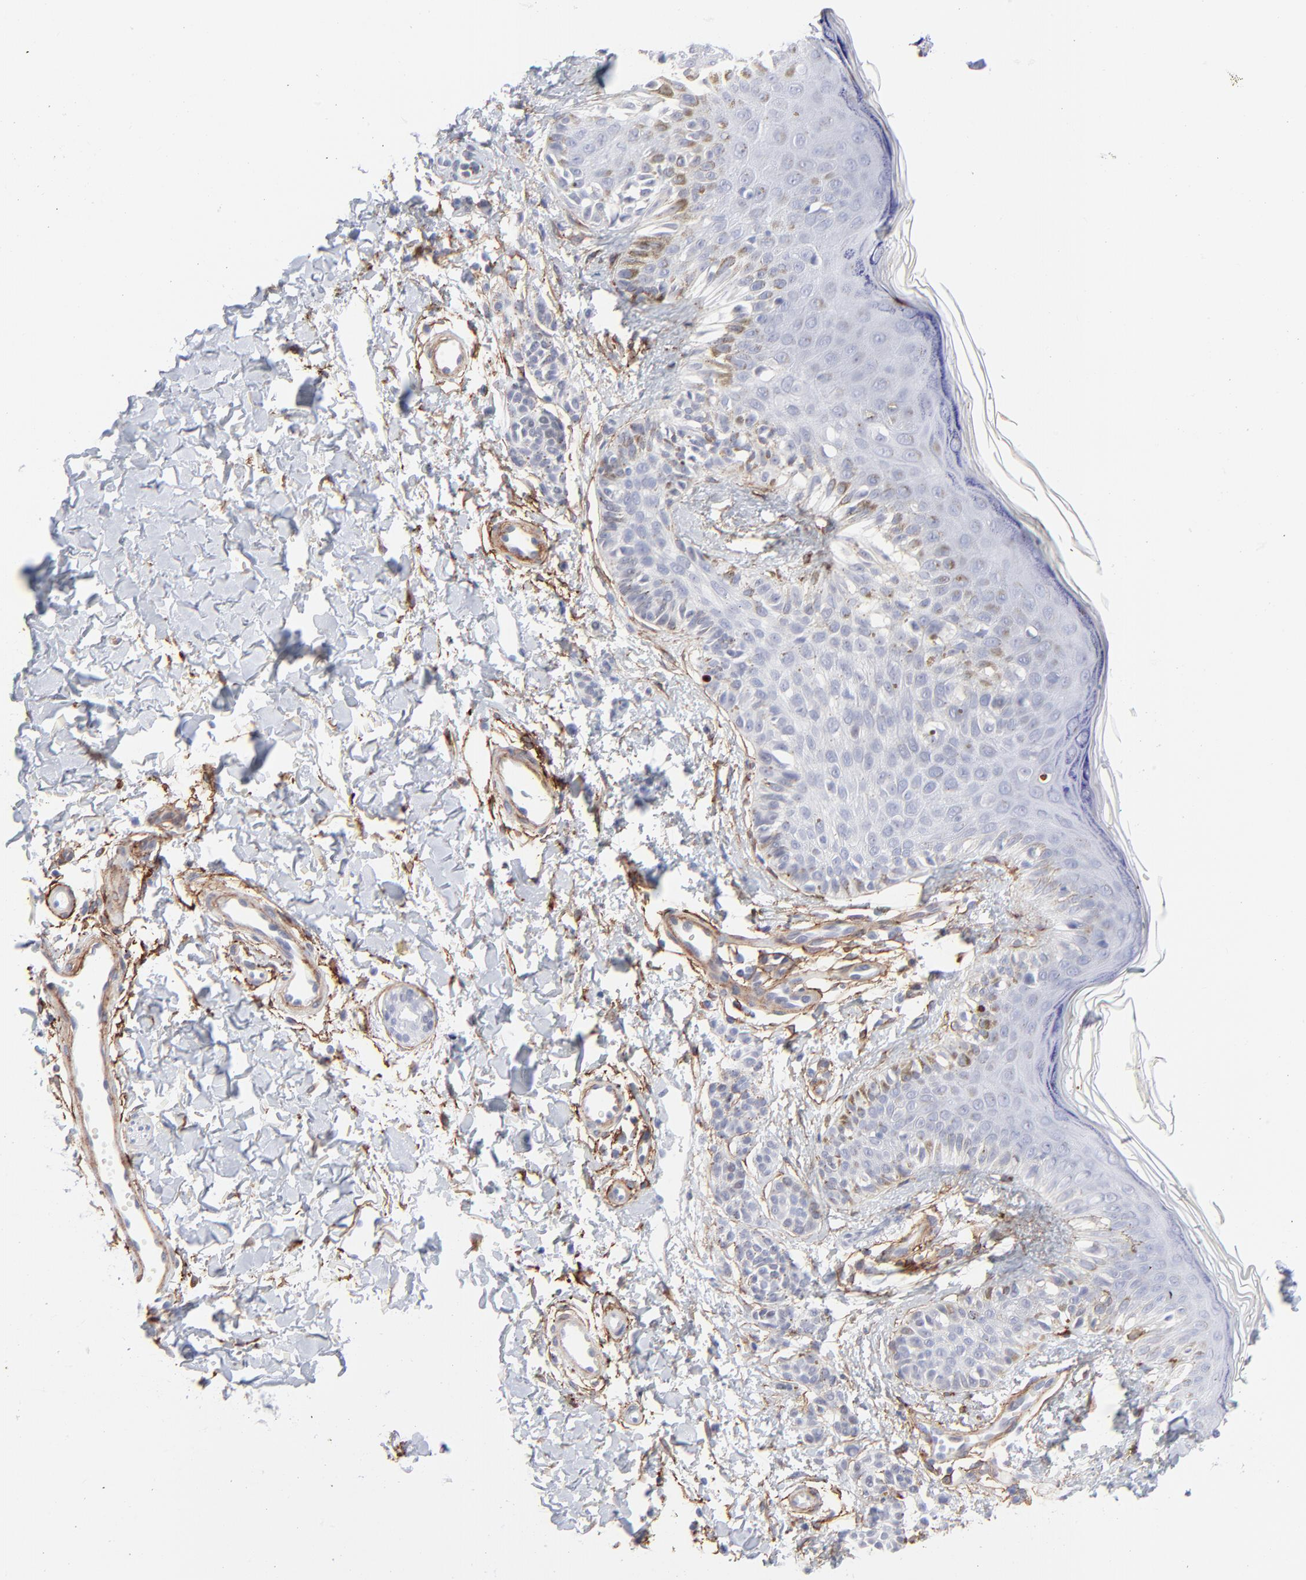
{"staining": {"intensity": "negative", "quantity": "none", "location": "none"}, "tissue": "melanoma", "cell_type": "Tumor cells", "image_type": "cancer", "snomed": [{"axis": "morphology", "description": "Normal tissue, NOS"}, {"axis": "morphology", "description": "Malignant melanoma, NOS"}, {"axis": "topography", "description": "Skin"}], "caption": "Immunohistochemical staining of human malignant melanoma exhibits no significant staining in tumor cells.", "gene": "PDGFRB", "patient": {"sex": "male", "age": 83}}